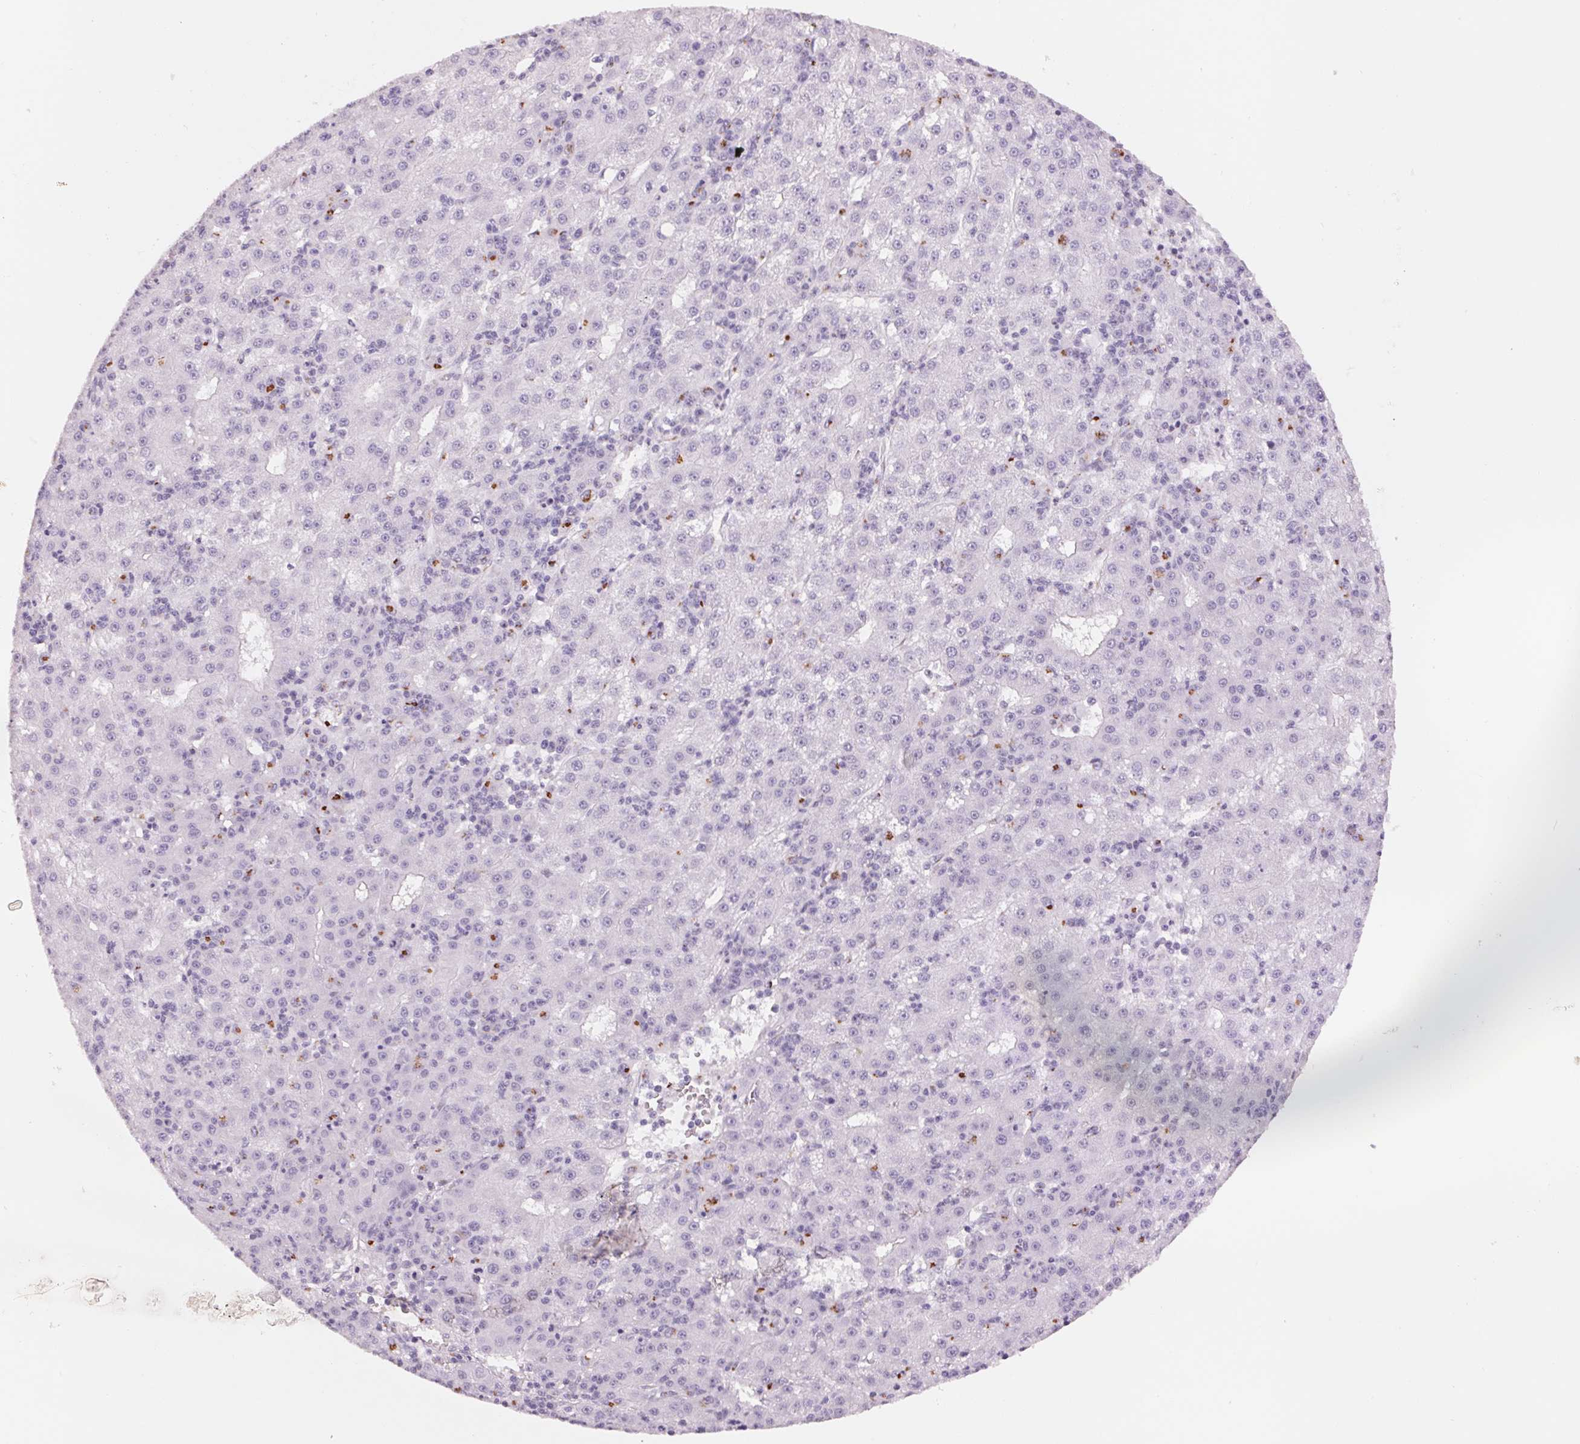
{"staining": {"intensity": "negative", "quantity": "none", "location": "none"}, "tissue": "liver cancer", "cell_type": "Tumor cells", "image_type": "cancer", "snomed": [{"axis": "morphology", "description": "Carcinoma, Hepatocellular, NOS"}, {"axis": "topography", "description": "Liver"}], "caption": "IHC photomicrograph of neoplastic tissue: liver cancer (hepatocellular carcinoma) stained with DAB shows no significant protein staining in tumor cells.", "gene": "GALNT7", "patient": {"sex": "male", "age": 76}}